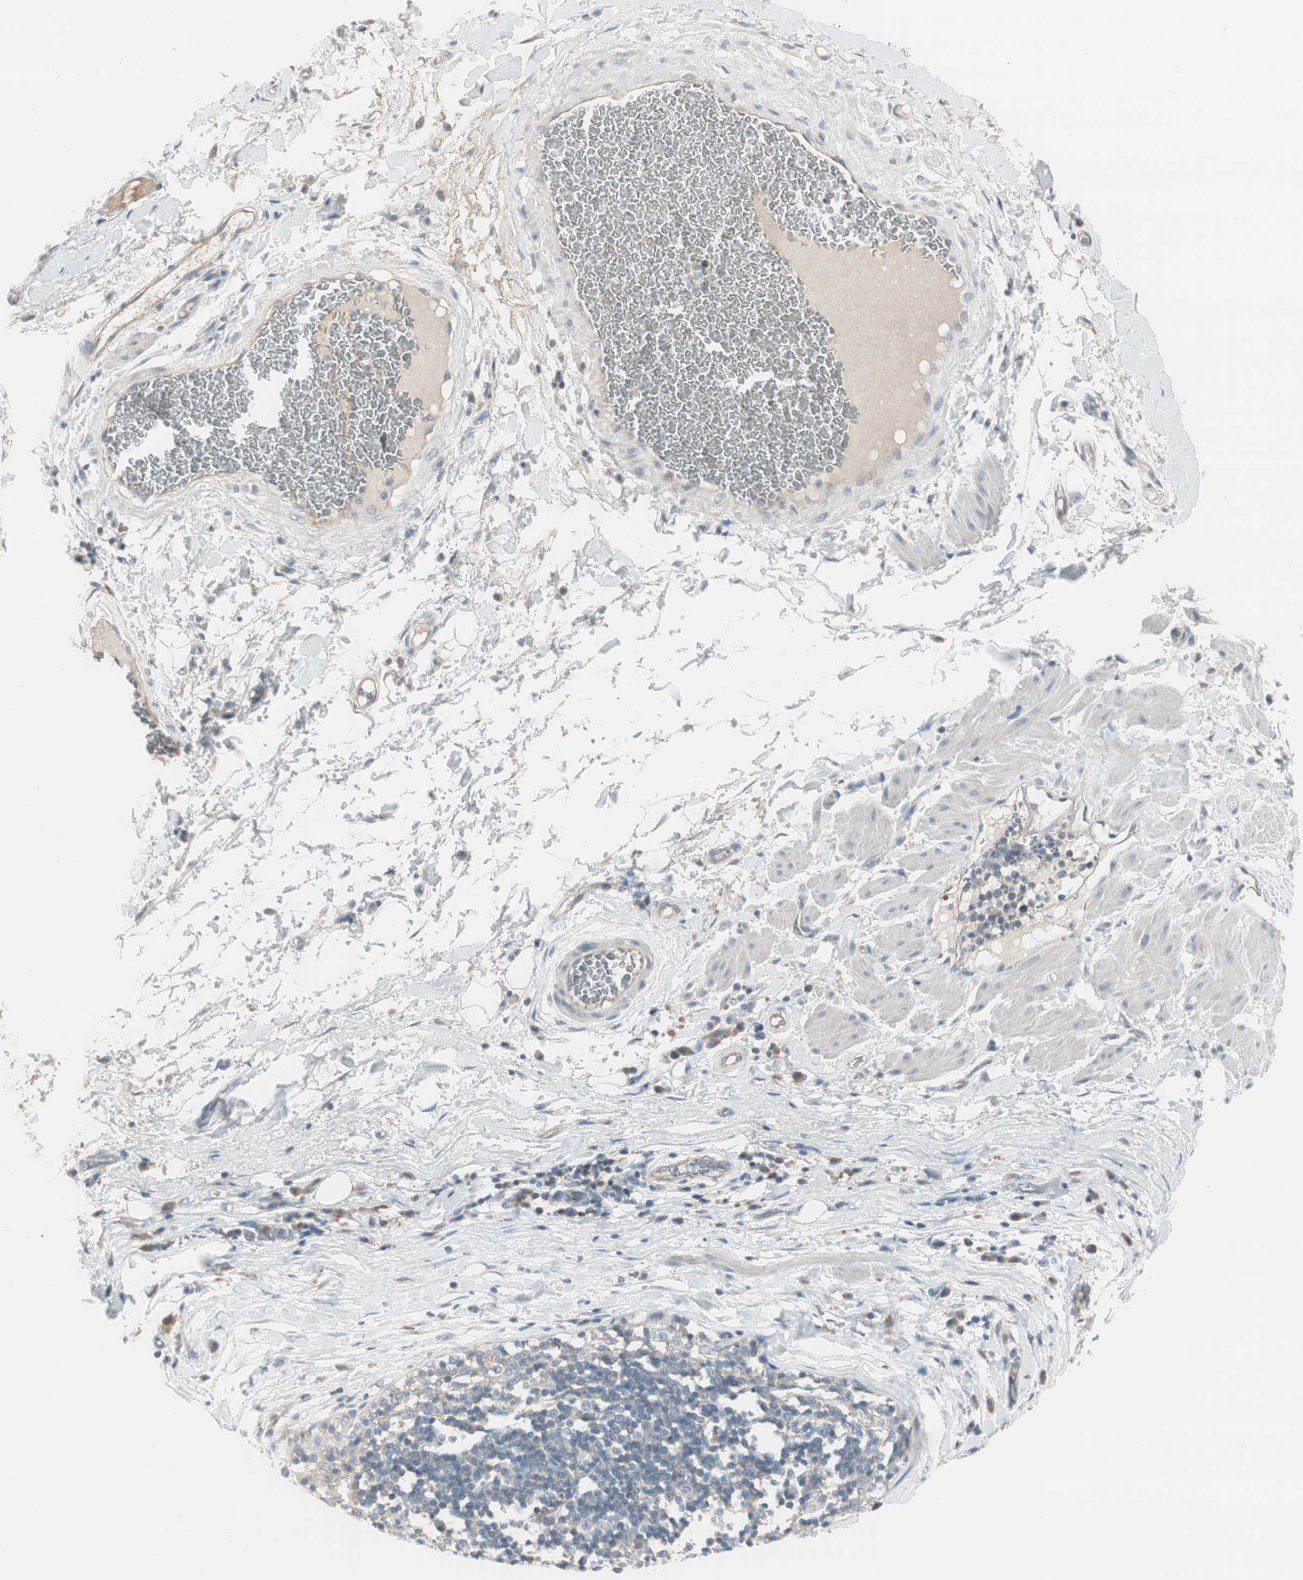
{"staining": {"intensity": "negative", "quantity": "none", "location": "none"}, "tissue": "adipose tissue", "cell_type": "Adipocytes", "image_type": "normal", "snomed": [{"axis": "morphology", "description": "Normal tissue, NOS"}, {"axis": "morphology", "description": "Adenocarcinoma, NOS"}, {"axis": "topography", "description": "Esophagus"}], "caption": "There is no significant expression in adipocytes of adipose tissue. Brightfield microscopy of IHC stained with DAB (brown) and hematoxylin (blue), captured at high magnification.", "gene": "EVA1A", "patient": {"sex": "male", "age": 62}}